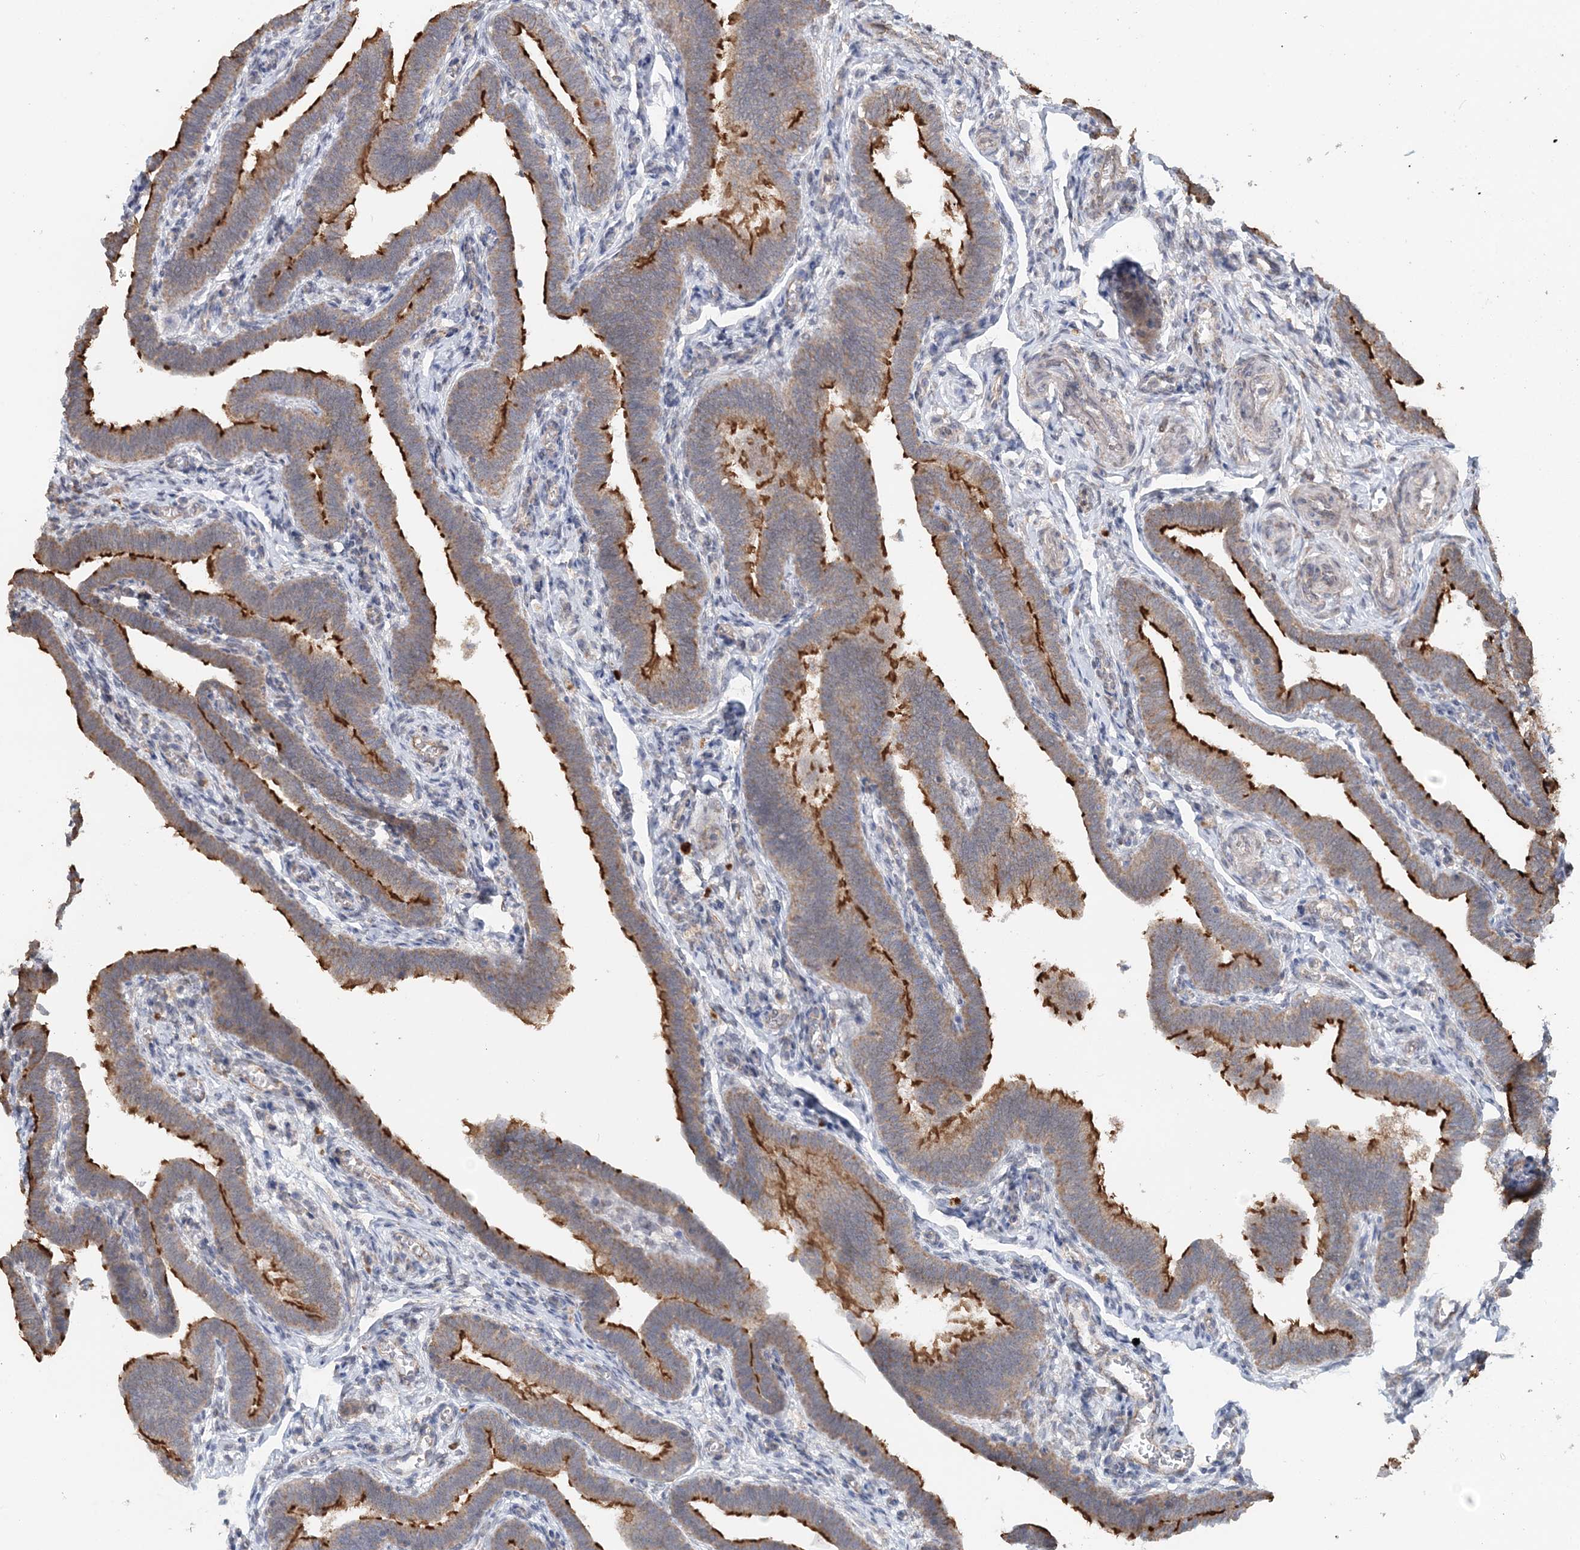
{"staining": {"intensity": "moderate", "quantity": ">75%", "location": "cytoplasmic/membranous"}, "tissue": "fallopian tube", "cell_type": "Glandular cells", "image_type": "normal", "snomed": [{"axis": "morphology", "description": "Normal tissue, NOS"}, {"axis": "topography", "description": "Fallopian tube"}], "caption": "Immunohistochemistry (IHC) of unremarkable human fallopian tube reveals medium levels of moderate cytoplasmic/membranous staining in approximately >75% of glandular cells. (brown staining indicates protein expression, while blue staining denotes nuclei).", "gene": "FBXO38", "patient": {"sex": "female", "age": 36}}